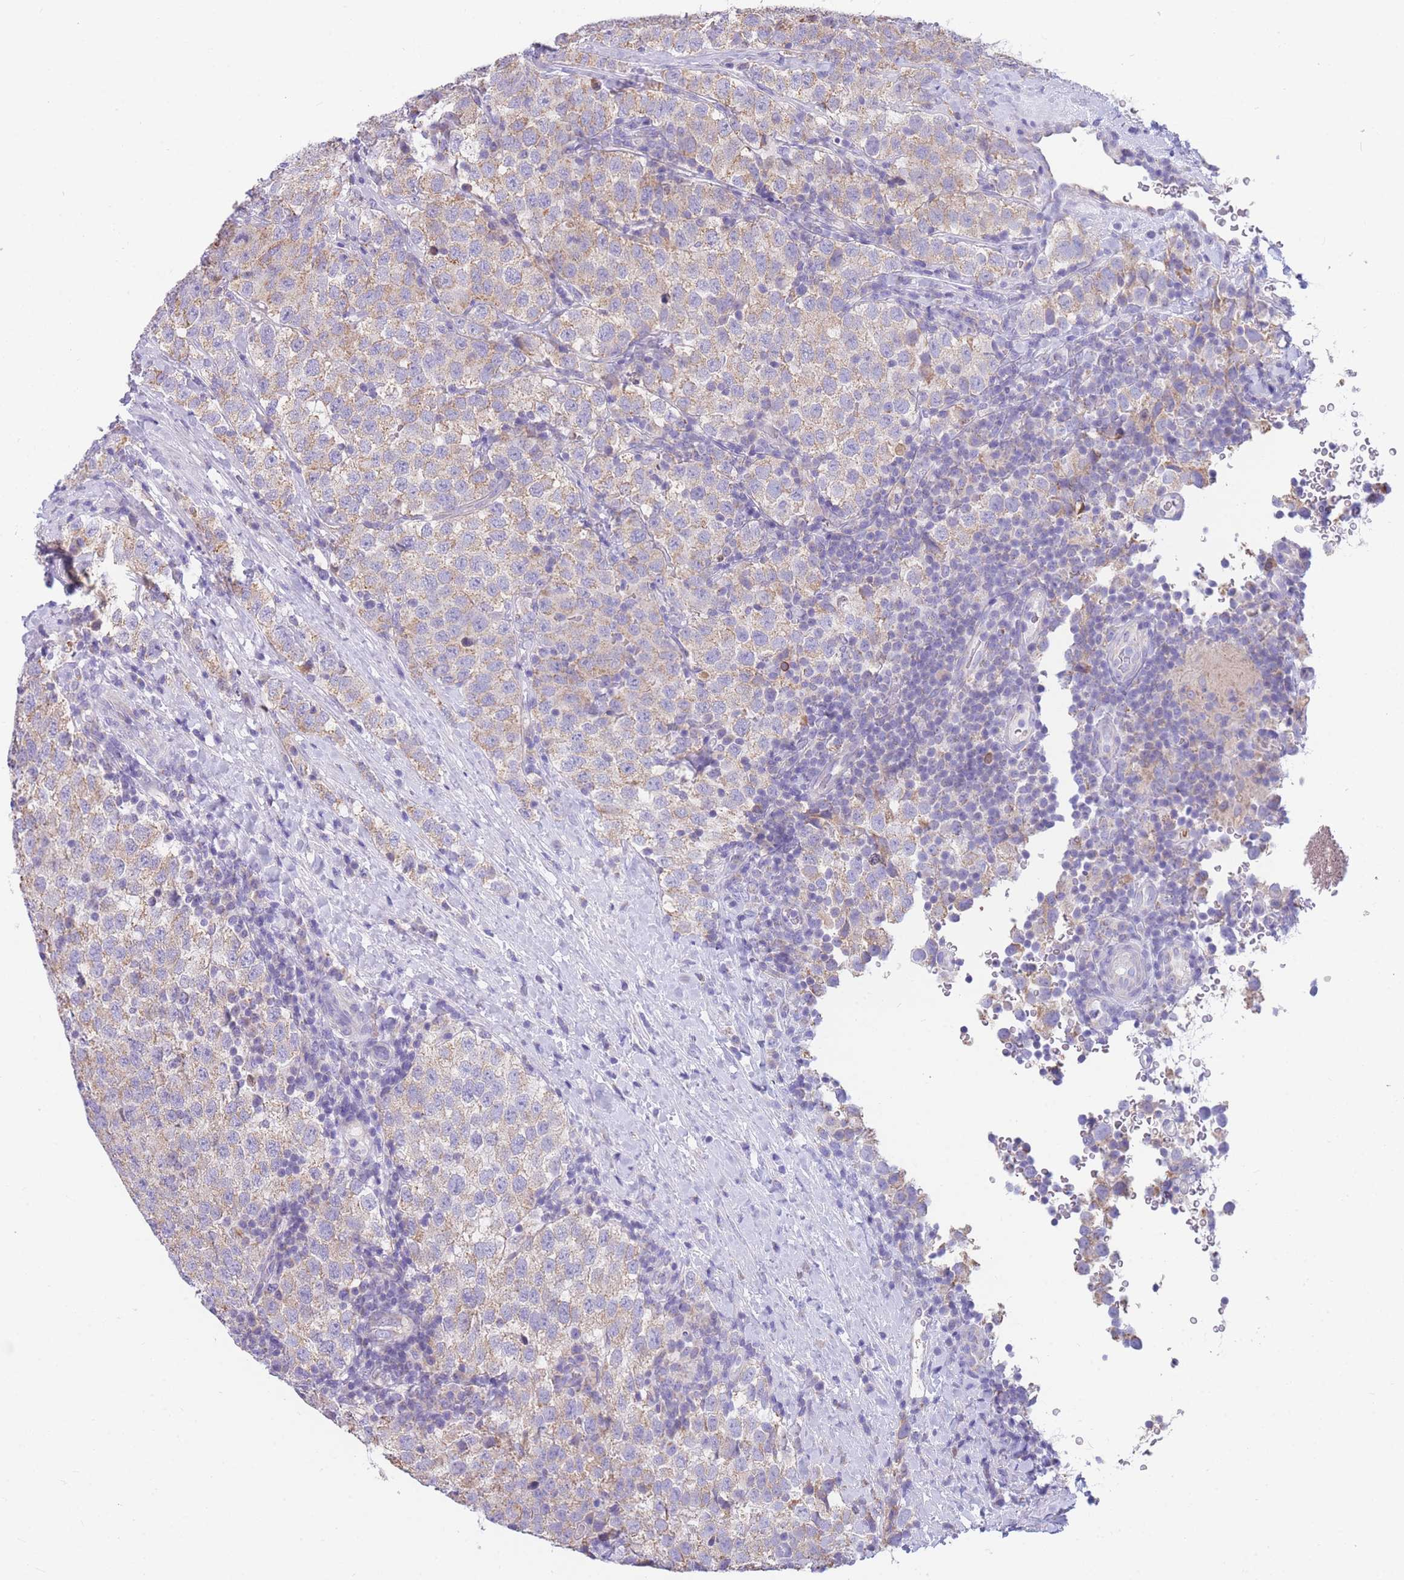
{"staining": {"intensity": "weak", "quantity": ">75%", "location": "cytoplasmic/membranous"}, "tissue": "testis cancer", "cell_type": "Tumor cells", "image_type": "cancer", "snomed": [{"axis": "morphology", "description": "Seminoma, NOS"}, {"axis": "topography", "description": "Testis"}], "caption": "Human testis seminoma stained for a protein (brown) demonstrates weak cytoplasmic/membranous positive expression in approximately >75% of tumor cells.", "gene": "DHRS11", "patient": {"sex": "male", "age": 34}}